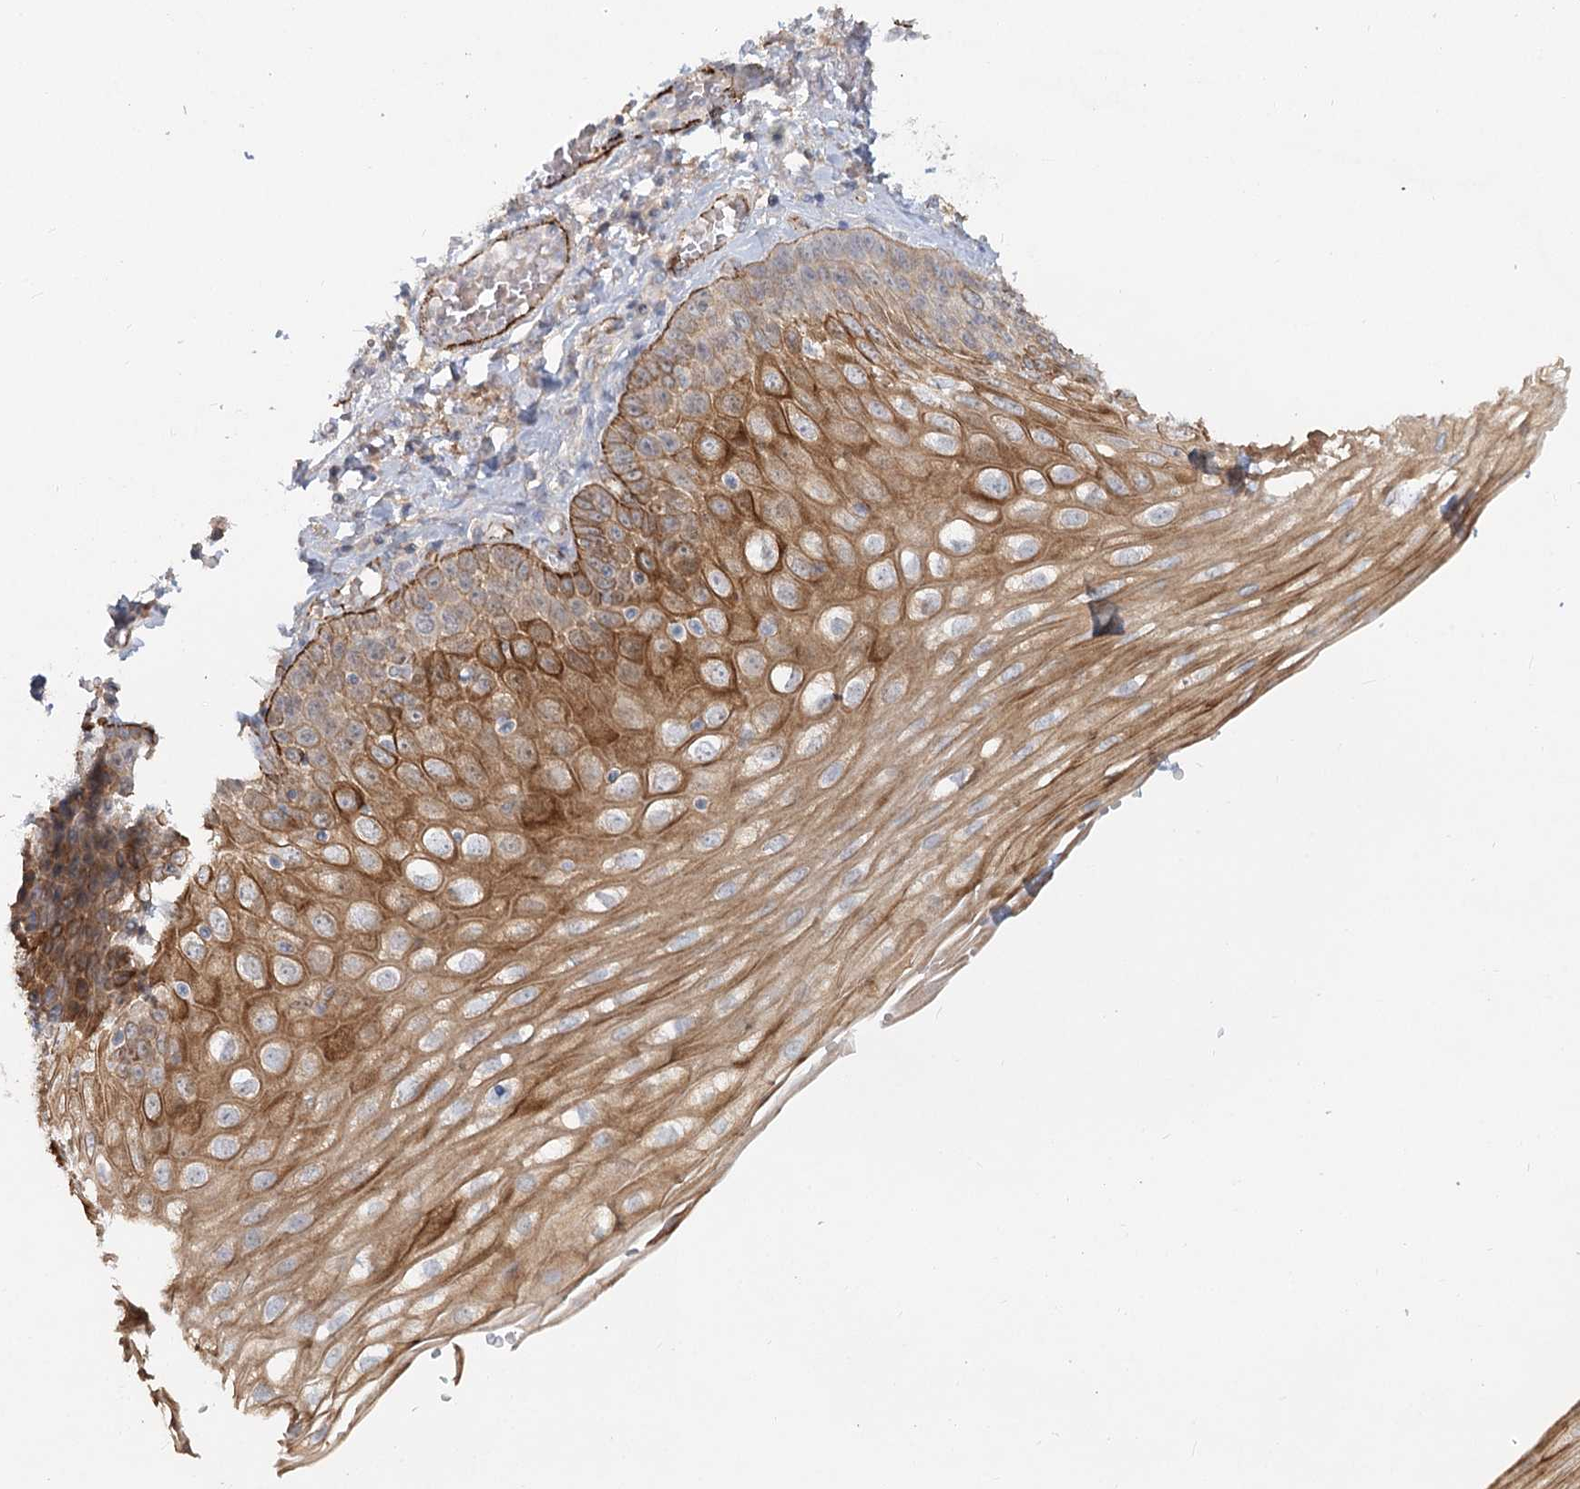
{"staining": {"intensity": "moderate", "quantity": ">75%", "location": "cytoplasmic/membranous"}, "tissue": "esophagus", "cell_type": "Squamous epithelial cells", "image_type": "normal", "snomed": [{"axis": "morphology", "description": "Normal tissue, NOS"}, {"axis": "topography", "description": "Esophagus"}], "caption": "About >75% of squamous epithelial cells in unremarkable esophagus show moderate cytoplasmic/membranous protein staining as visualized by brown immunohistochemical staining.", "gene": "KBTBD4", "patient": {"sex": "male", "age": 81}}